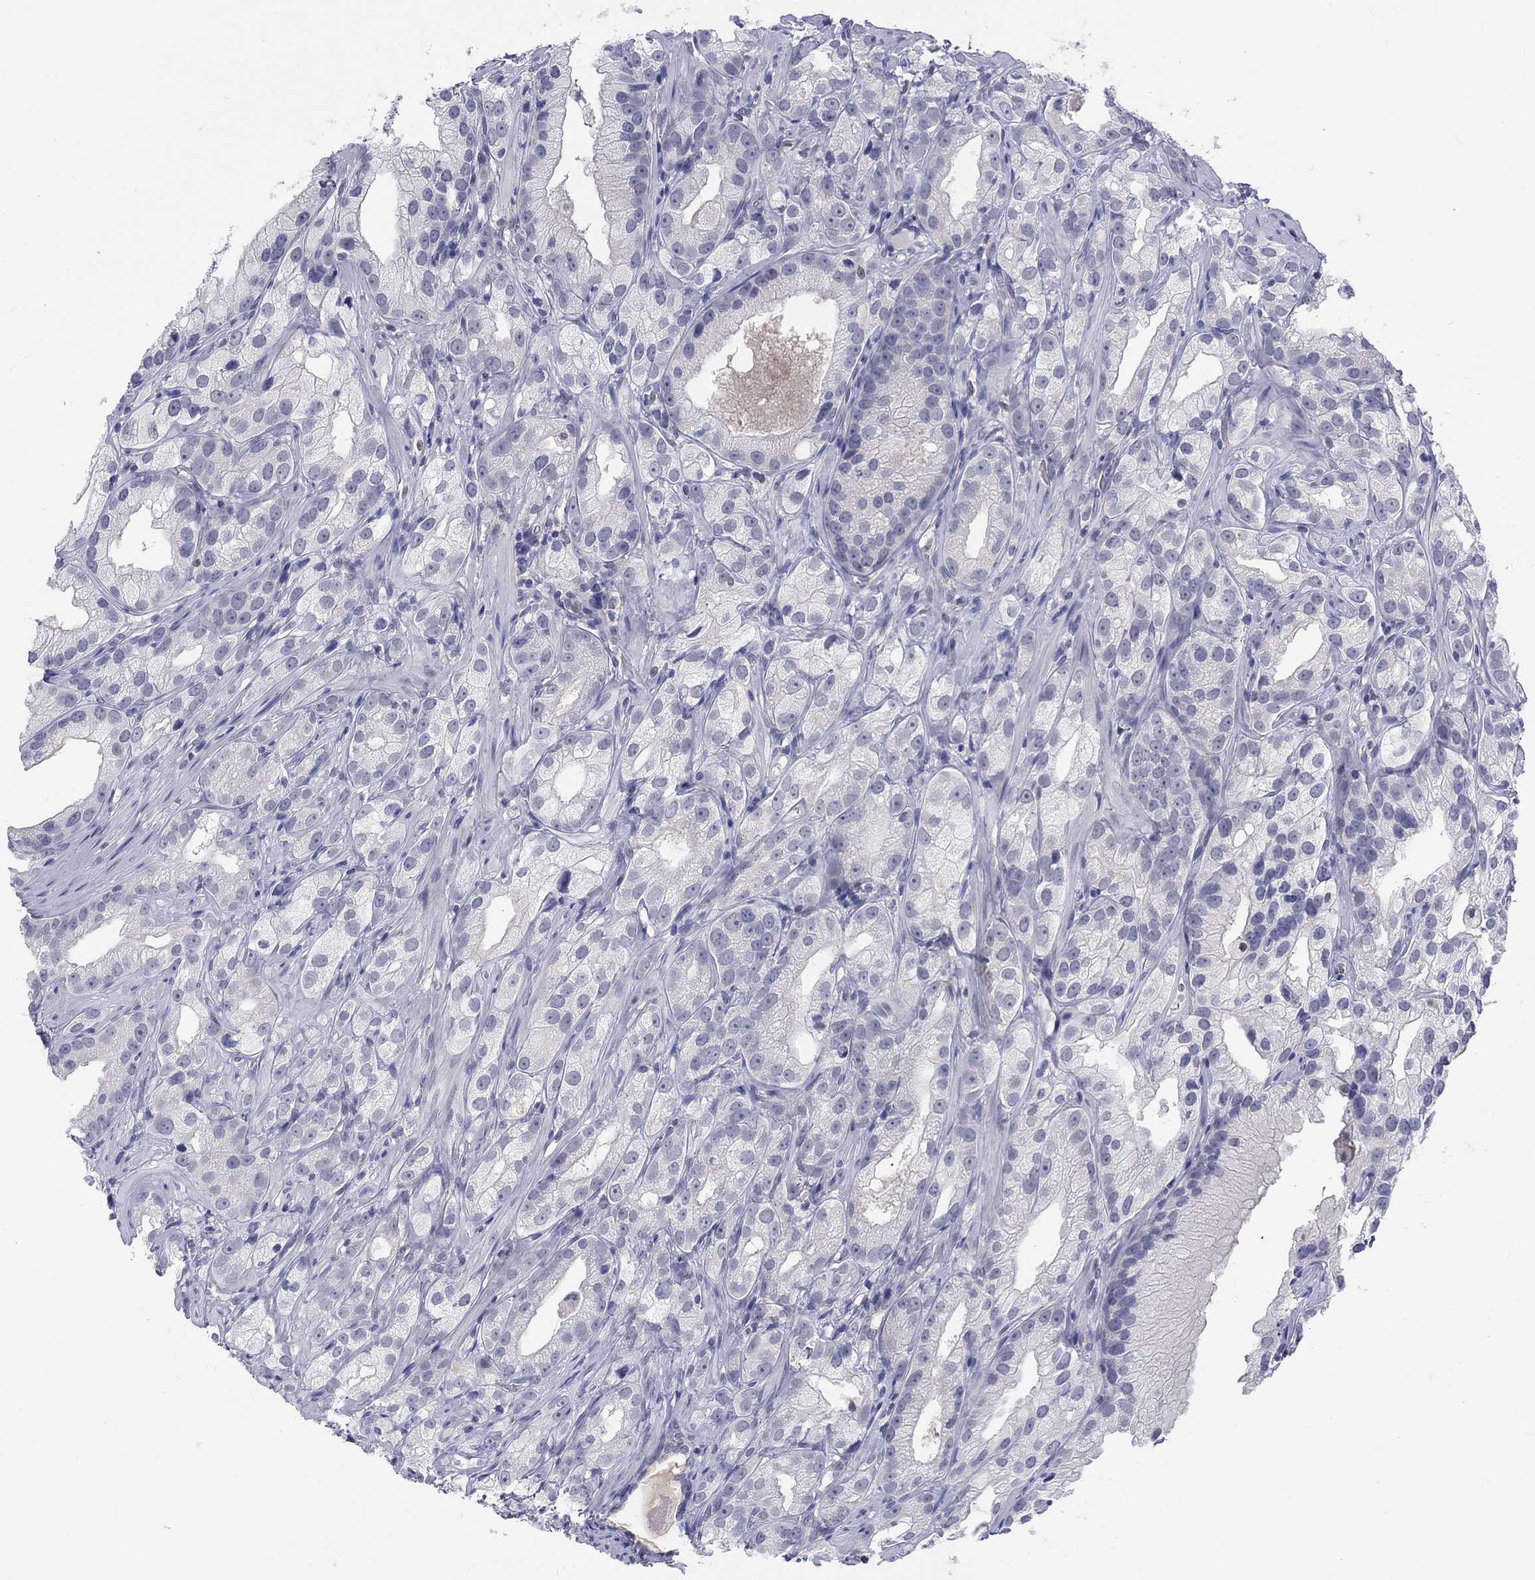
{"staining": {"intensity": "negative", "quantity": "none", "location": "none"}, "tissue": "prostate cancer", "cell_type": "Tumor cells", "image_type": "cancer", "snomed": [{"axis": "morphology", "description": "Adenocarcinoma, High grade"}, {"axis": "topography", "description": "Prostate and seminal vesicle, NOS"}], "caption": "DAB (3,3'-diaminobenzidine) immunohistochemical staining of adenocarcinoma (high-grade) (prostate) reveals no significant expression in tumor cells. The staining is performed using DAB brown chromogen with nuclei counter-stained in using hematoxylin.", "gene": "EGFLAM", "patient": {"sex": "male", "age": 62}}